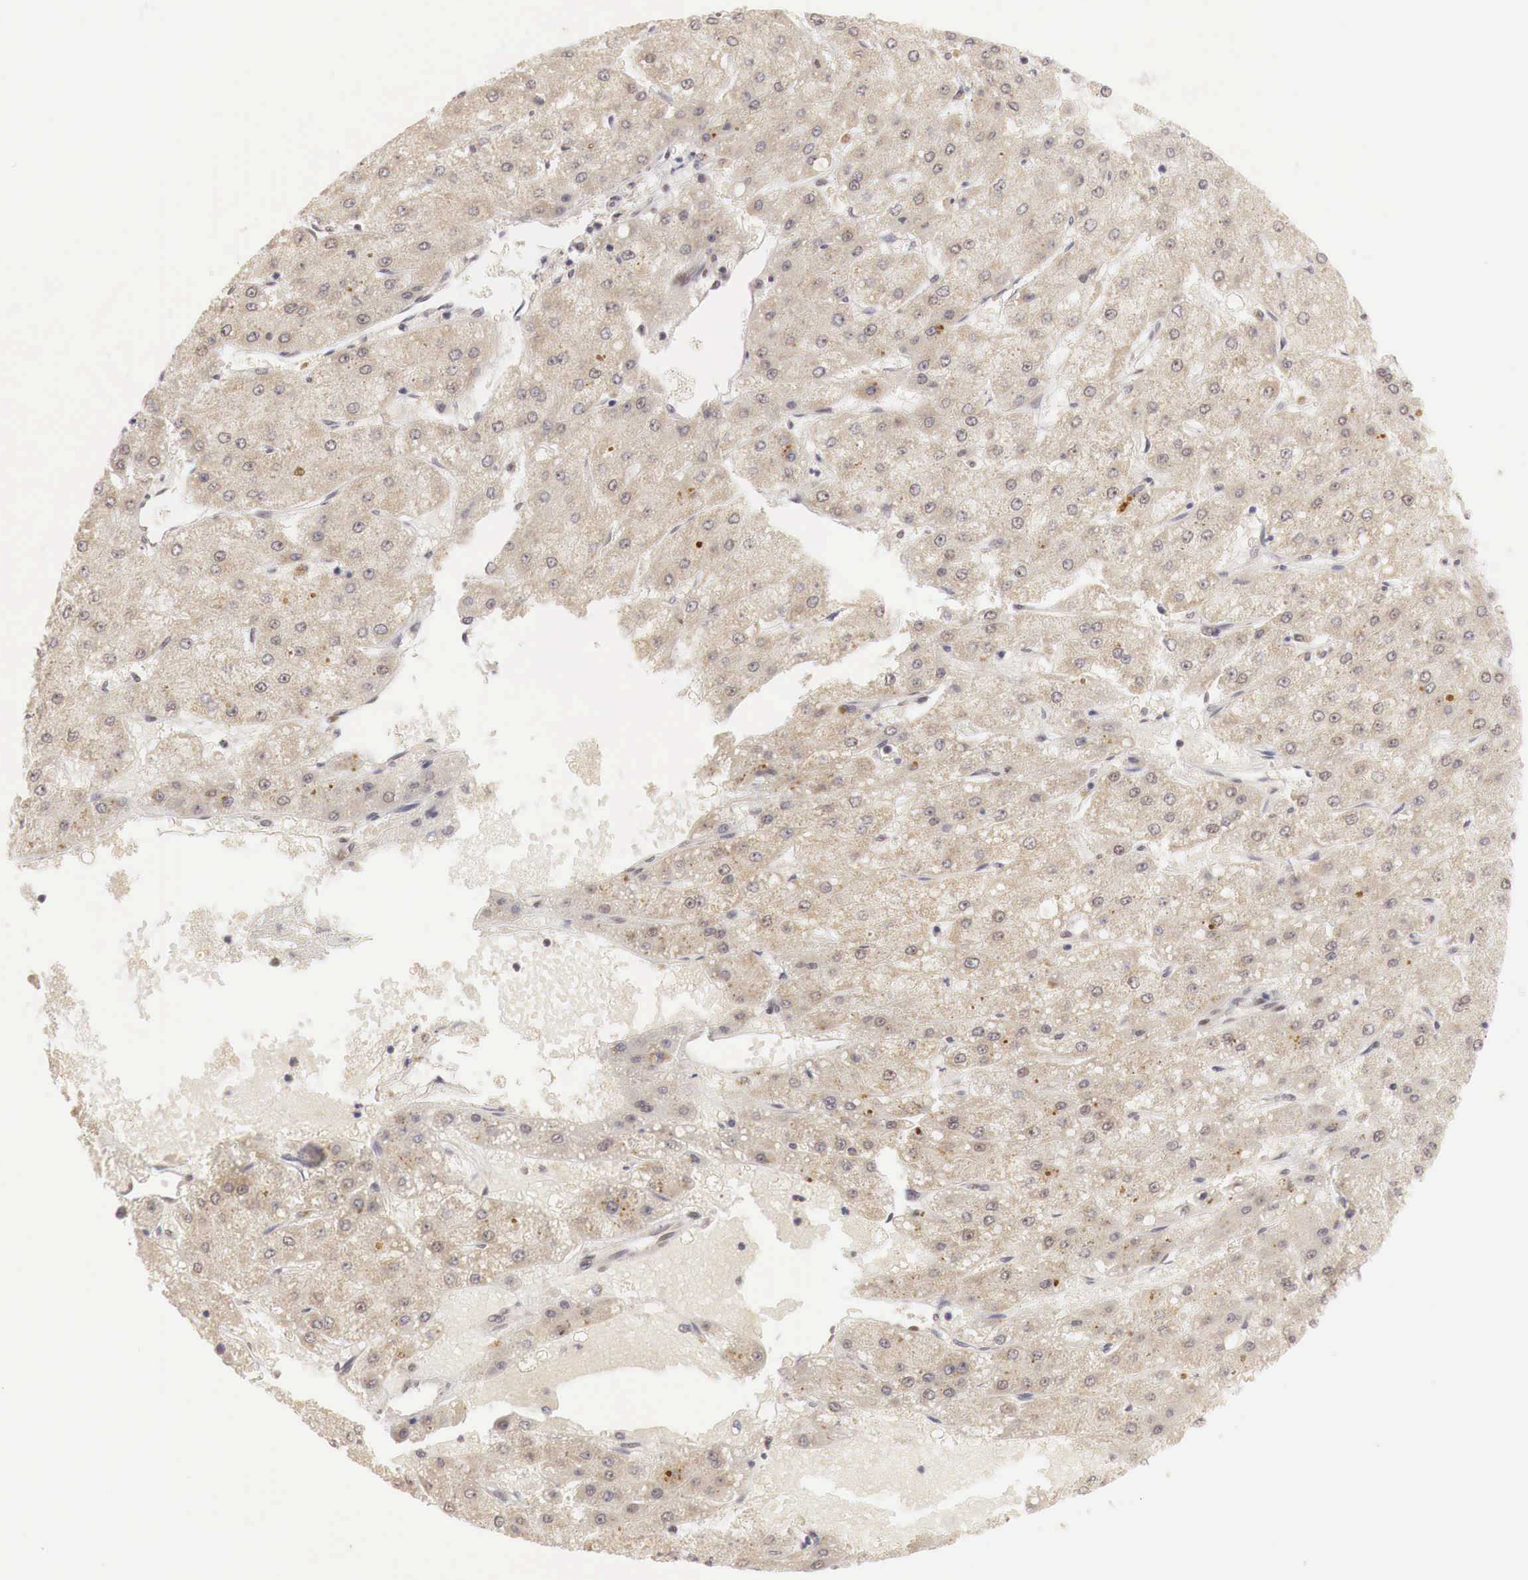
{"staining": {"intensity": "weak", "quantity": ">75%", "location": "cytoplasmic/membranous,nuclear"}, "tissue": "liver cancer", "cell_type": "Tumor cells", "image_type": "cancer", "snomed": [{"axis": "morphology", "description": "Carcinoma, Hepatocellular, NOS"}, {"axis": "topography", "description": "Liver"}], "caption": "About >75% of tumor cells in hepatocellular carcinoma (liver) demonstrate weak cytoplasmic/membranous and nuclear protein staining as visualized by brown immunohistochemical staining.", "gene": "GPKOW", "patient": {"sex": "female", "age": 52}}